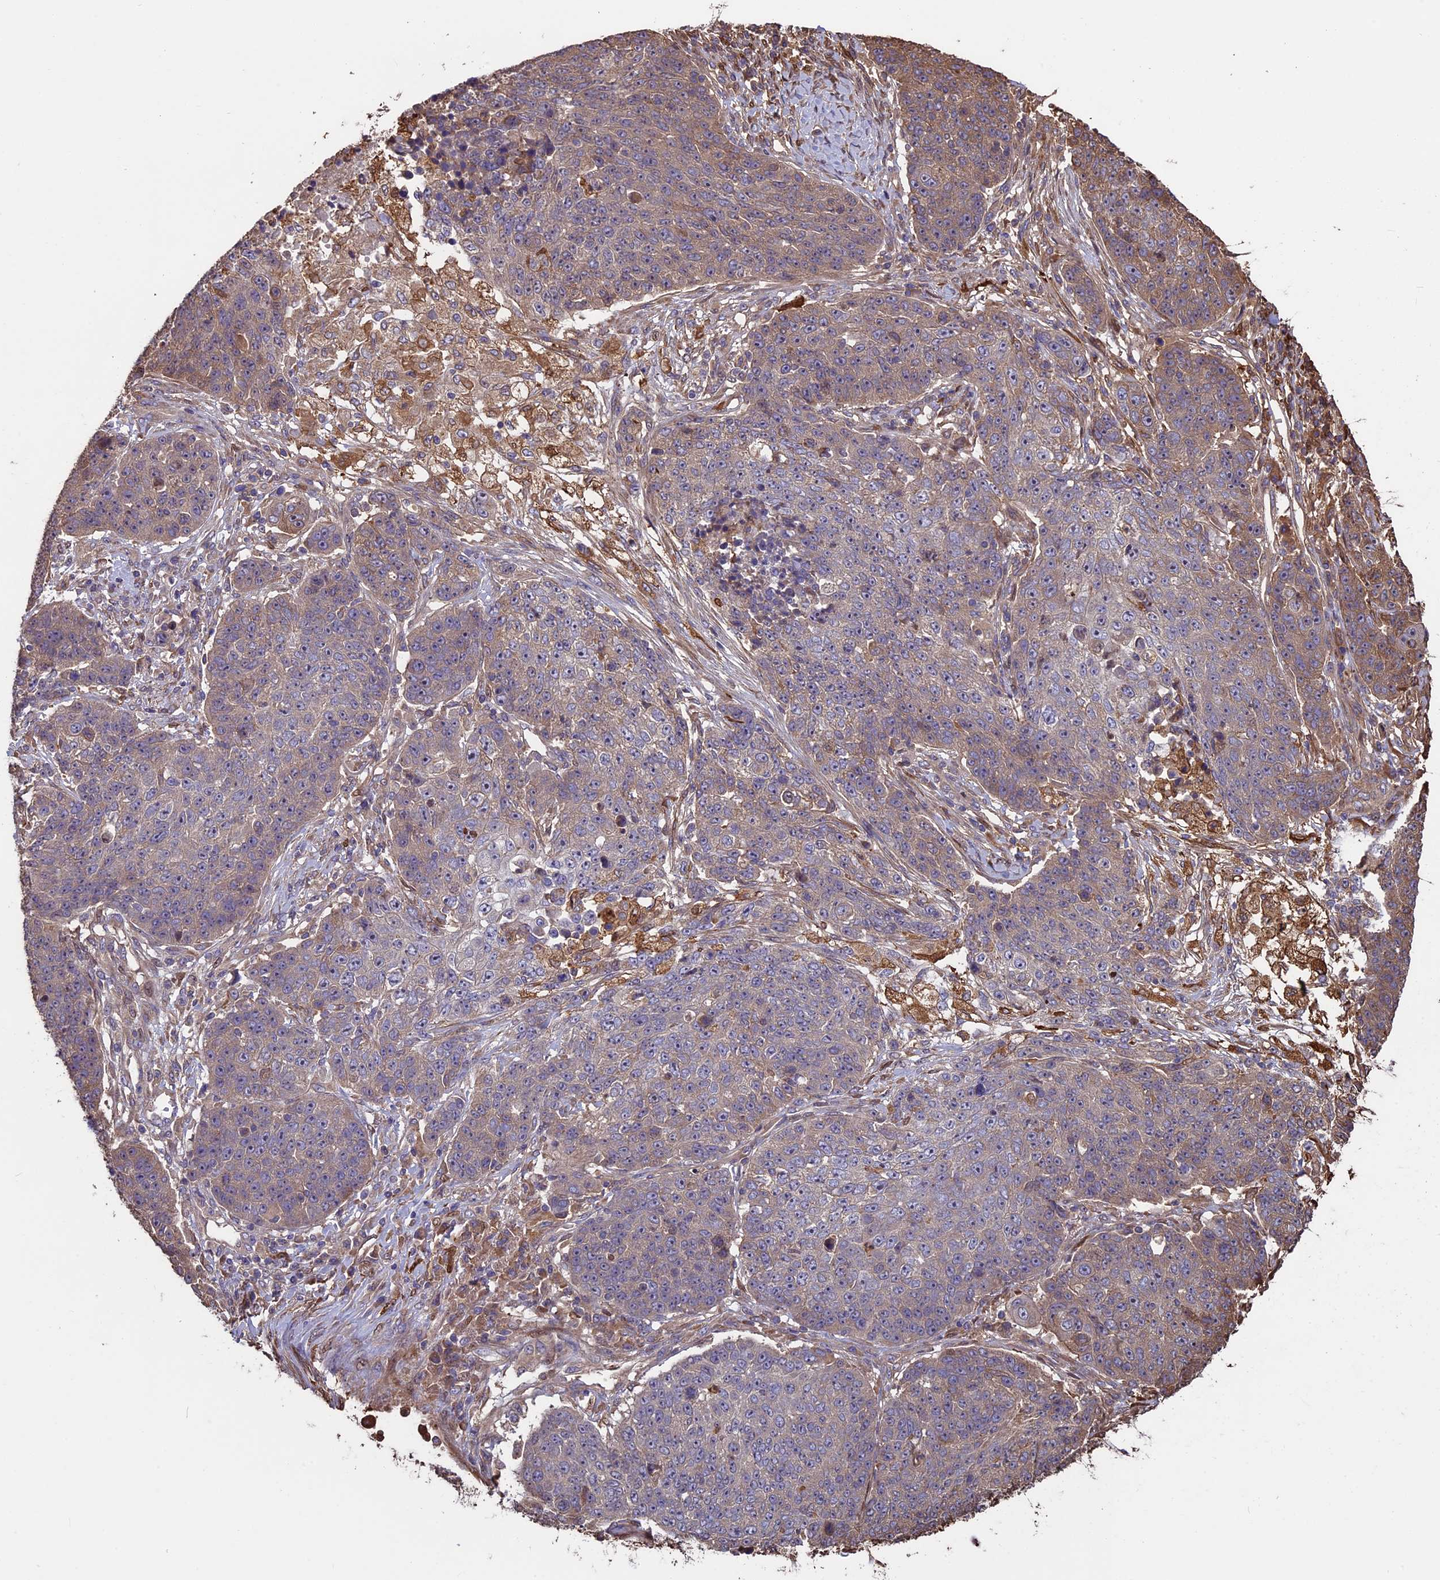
{"staining": {"intensity": "weak", "quantity": "25%-75%", "location": "cytoplasmic/membranous"}, "tissue": "lung cancer", "cell_type": "Tumor cells", "image_type": "cancer", "snomed": [{"axis": "morphology", "description": "Normal tissue, NOS"}, {"axis": "morphology", "description": "Squamous cell carcinoma, NOS"}, {"axis": "topography", "description": "Lymph node"}, {"axis": "topography", "description": "Lung"}], "caption": "Lung squamous cell carcinoma was stained to show a protein in brown. There is low levels of weak cytoplasmic/membranous positivity in about 25%-75% of tumor cells. The protein is stained brown, and the nuclei are stained in blue (DAB (3,3'-diaminobenzidine) IHC with brightfield microscopy, high magnification).", "gene": "VWA3A", "patient": {"sex": "male", "age": 66}}